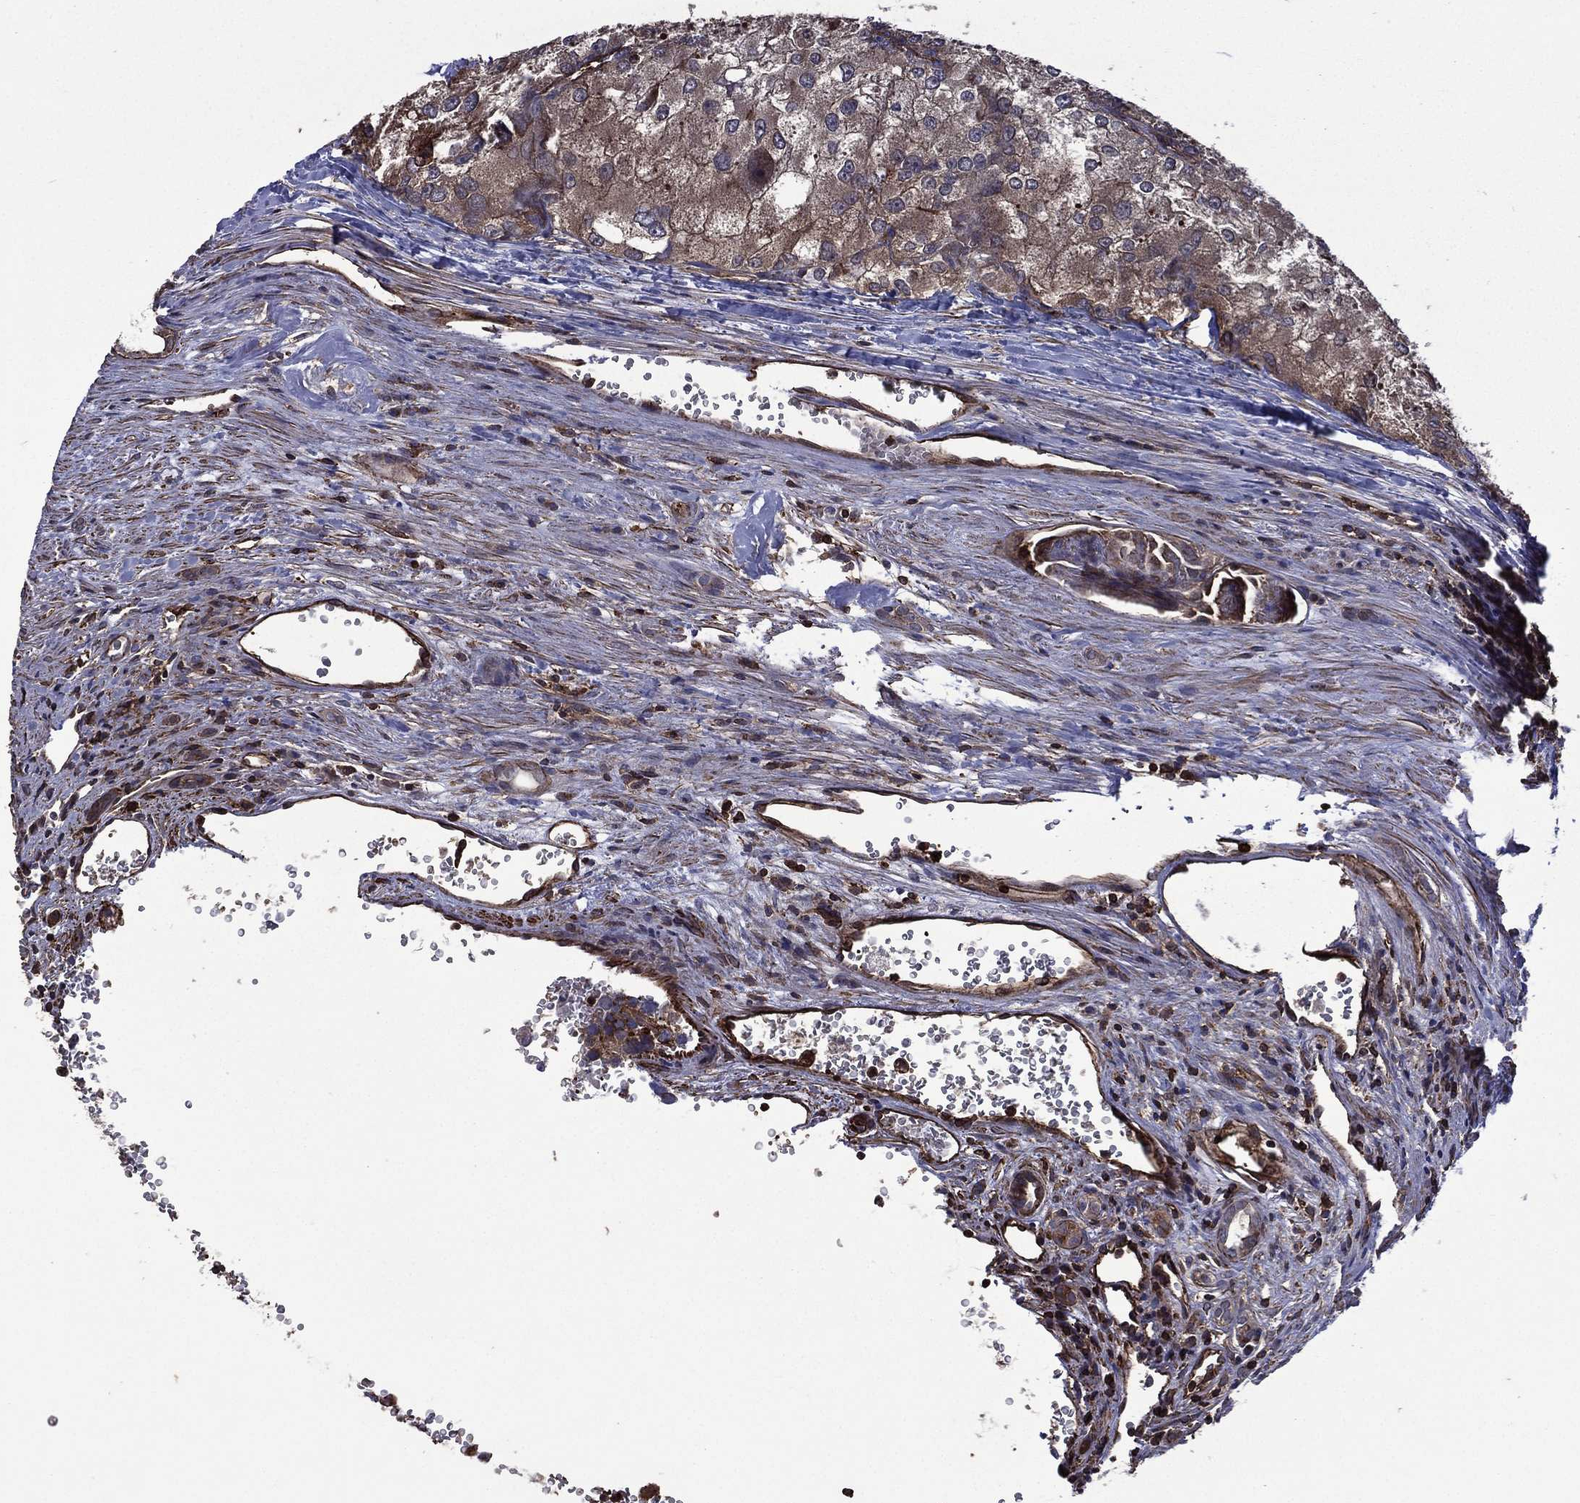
{"staining": {"intensity": "weak", "quantity": "<25%", "location": "cytoplasmic/membranous"}, "tissue": "renal cancer", "cell_type": "Tumor cells", "image_type": "cancer", "snomed": [{"axis": "morphology", "description": "Adenocarcinoma, NOS"}, {"axis": "topography", "description": "Kidney"}], "caption": "A high-resolution micrograph shows immunohistochemistry (IHC) staining of renal cancer, which shows no significant expression in tumor cells.", "gene": "PLPP3", "patient": {"sex": "female", "age": 70}}